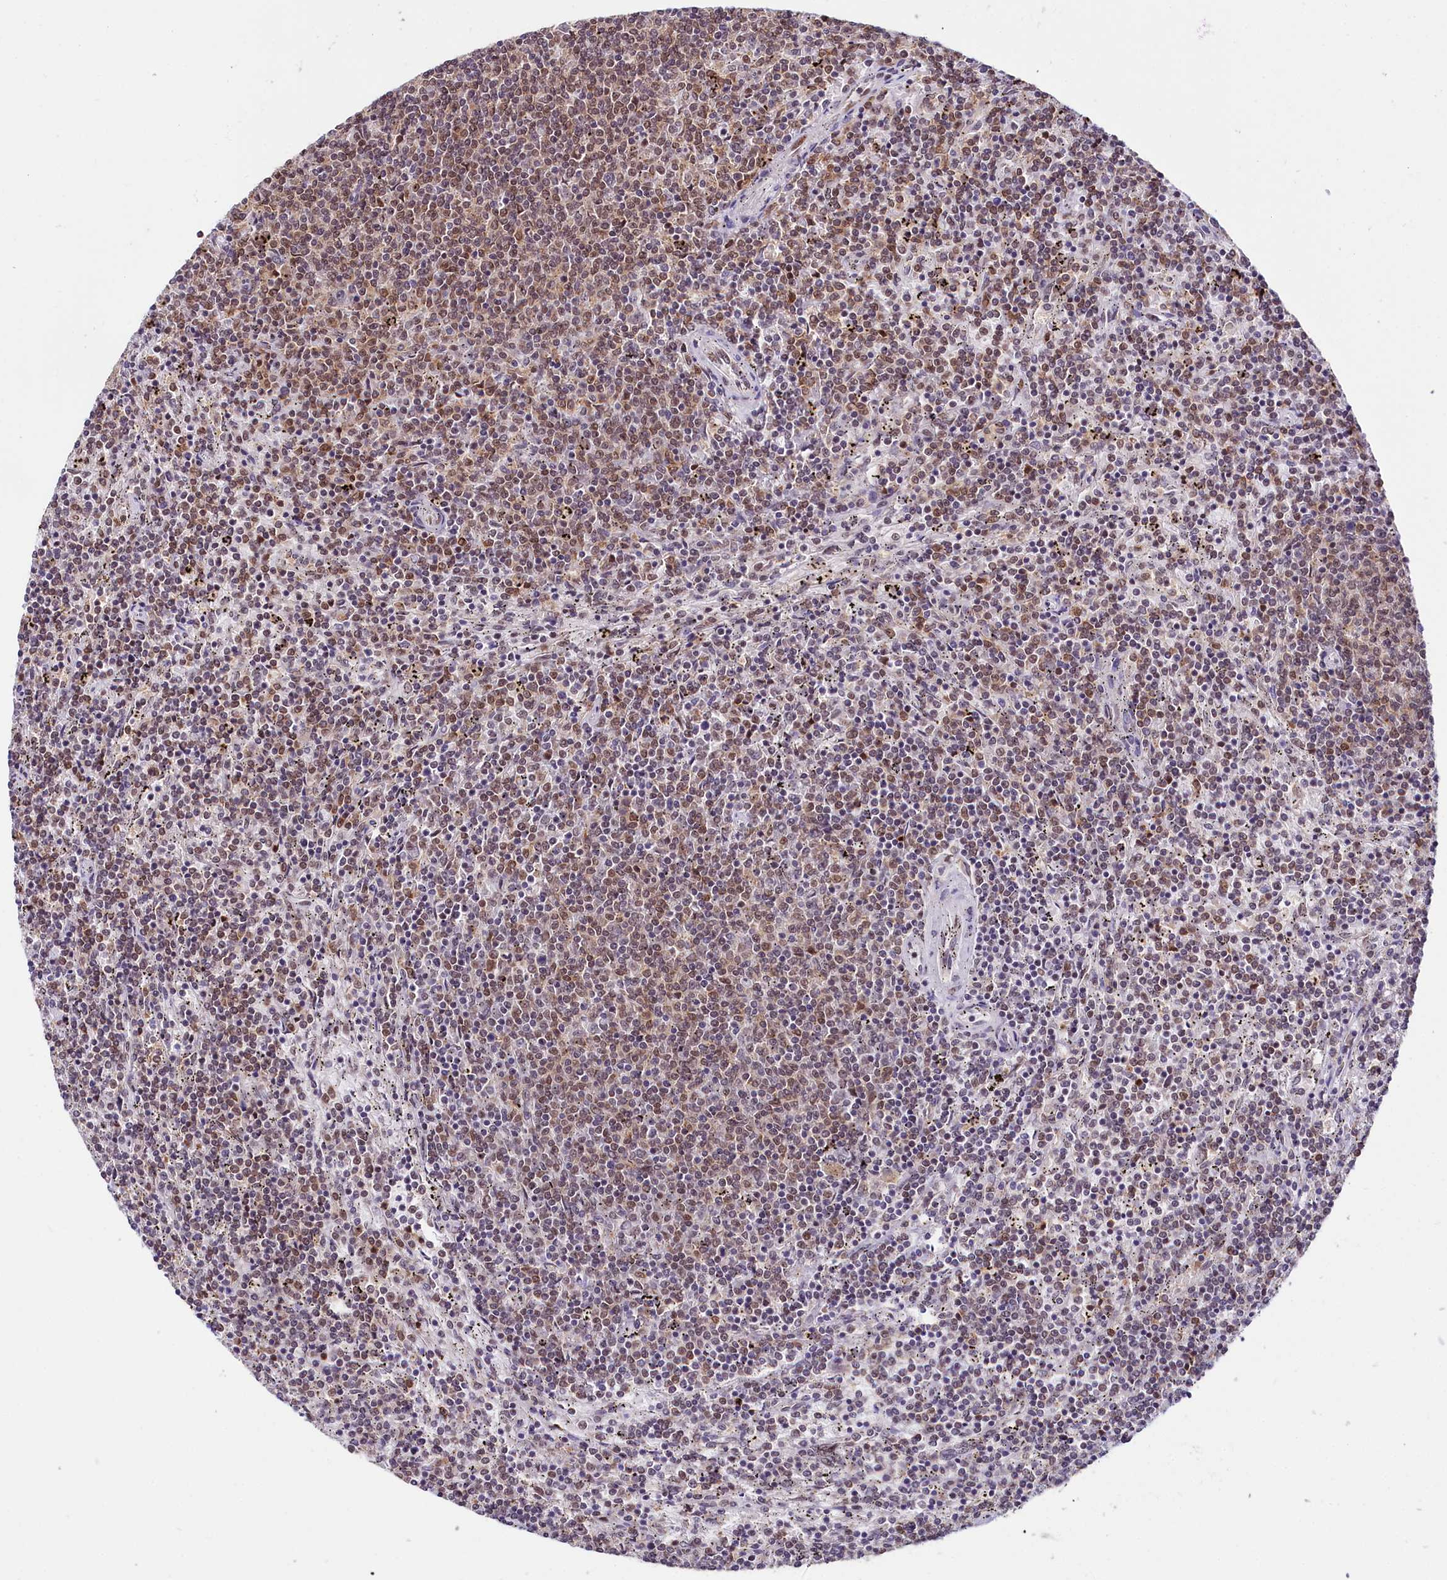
{"staining": {"intensity": "moderate", "quantity": "25%-75%", "location": "nuclear"}, "tissue": "lymphoma", "cell_type": "Tumor cells", "image_type": "cancer", "snomed": [{"axis": "morphology", "description": "Malignant lymphoma, non-Hodgkin's type, Low grade"}, {"axis": "topography", "description": "Spleen"}], "caption": "Brown immunohistochemical staining in human malignant lymphoma, non-Hodgkin's type (low-grade) demonstrates moderate nuclear positivity in about 25%-75% of tumor cells.", "gene": "SCAF11", "patient": {"sex": "female", "age": 50}}